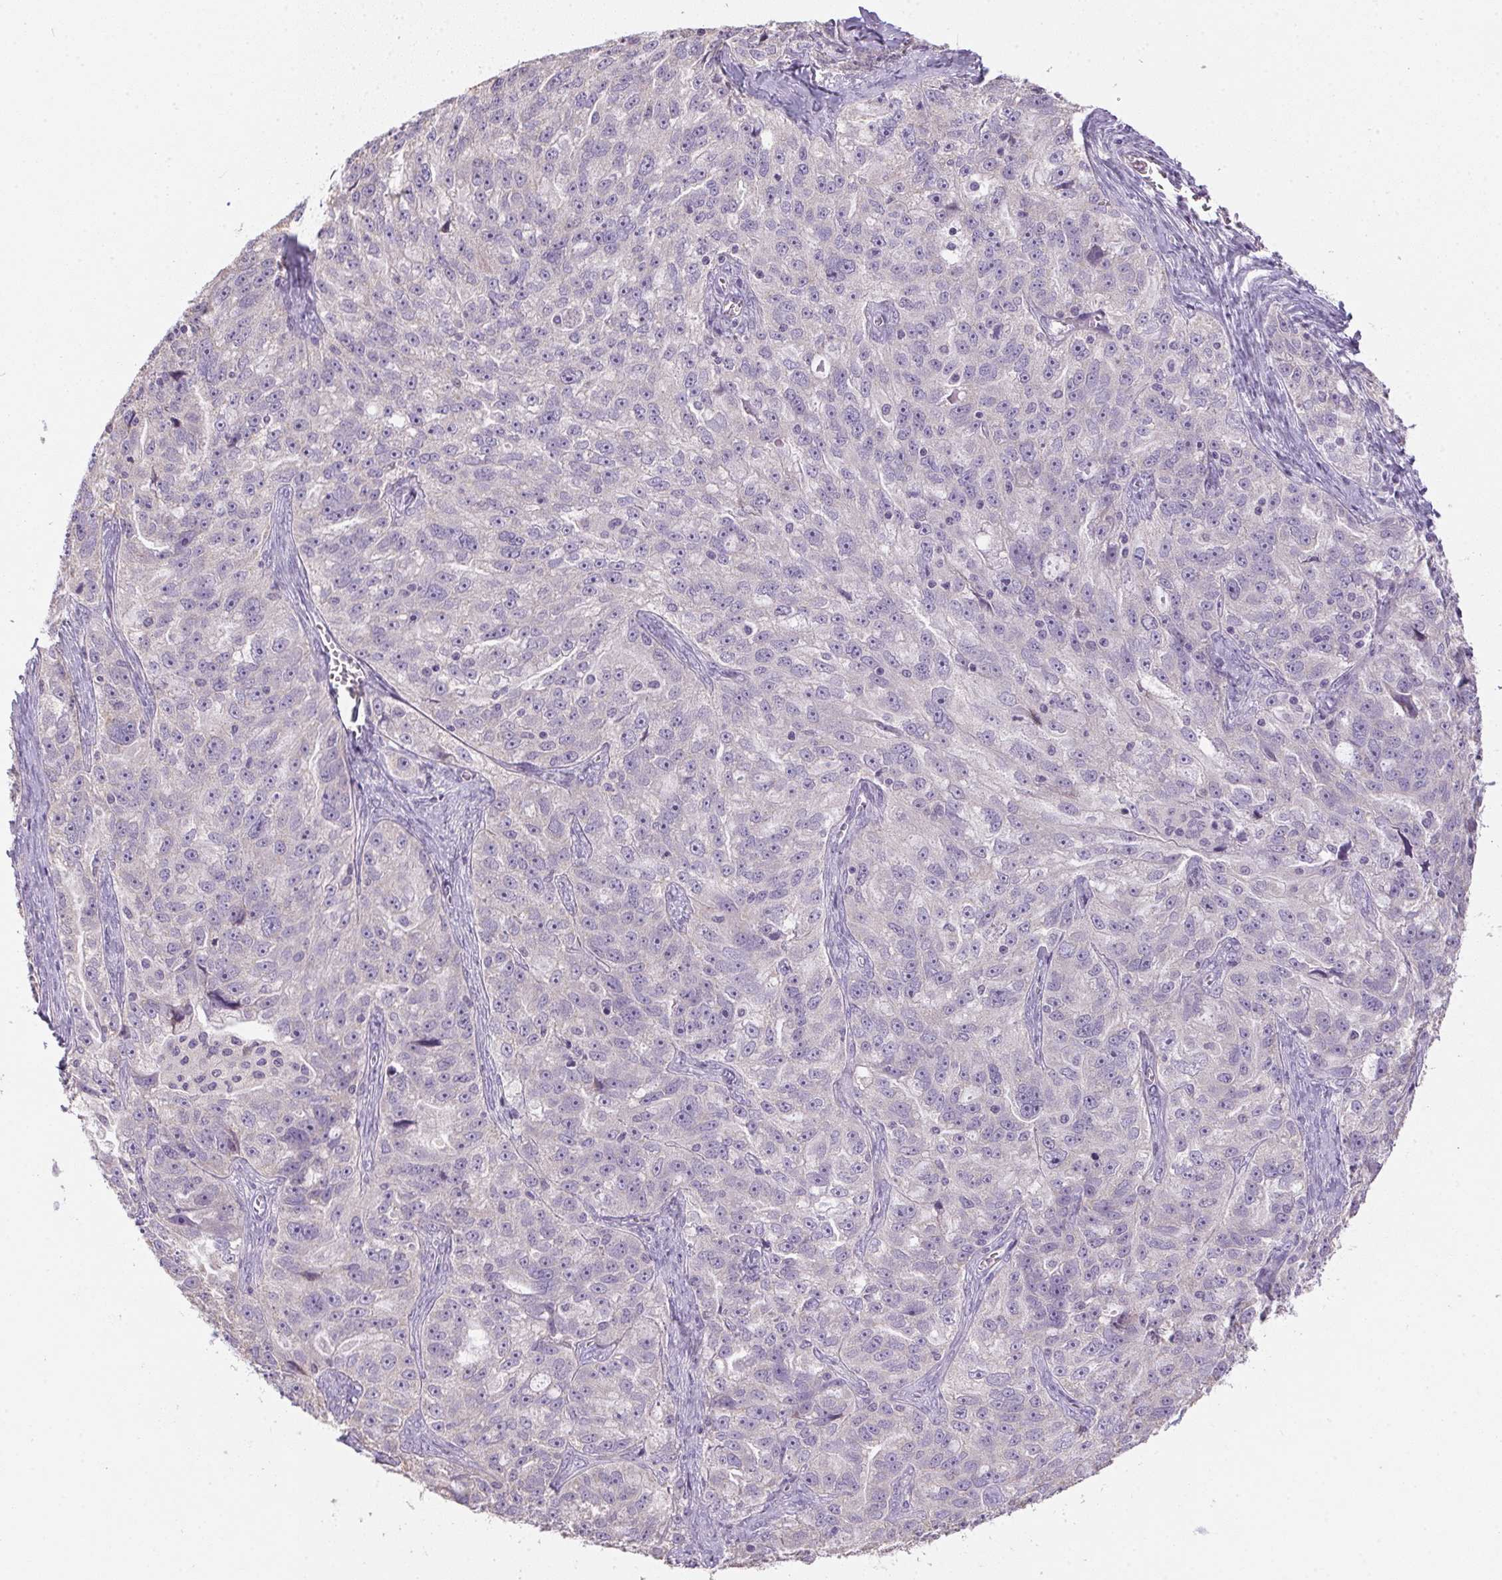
{"staining": {"intensity": "moderate", "quantity": "<25%", "location": "cytoplasmic/membranous"}, "tissue": "ovarian cancer", "cell_type": "Tumor cells", "image_type": "cancer", "snomed": [{"axis": "morphology", "description": "Cystadenocarcinoma, serous, NOS"}, {"axis": "topography", "description": "Ovary"}], "caption": "The immunohistochemical stain shows moderate cytoplasmic/membranous staining in tumor cells of ovarian cancer tissue. (Brightfield microscopy of DAB IHC at high magnification).", "gene": "SPACA9", "patient": {"sex": "female", "age": 51}}